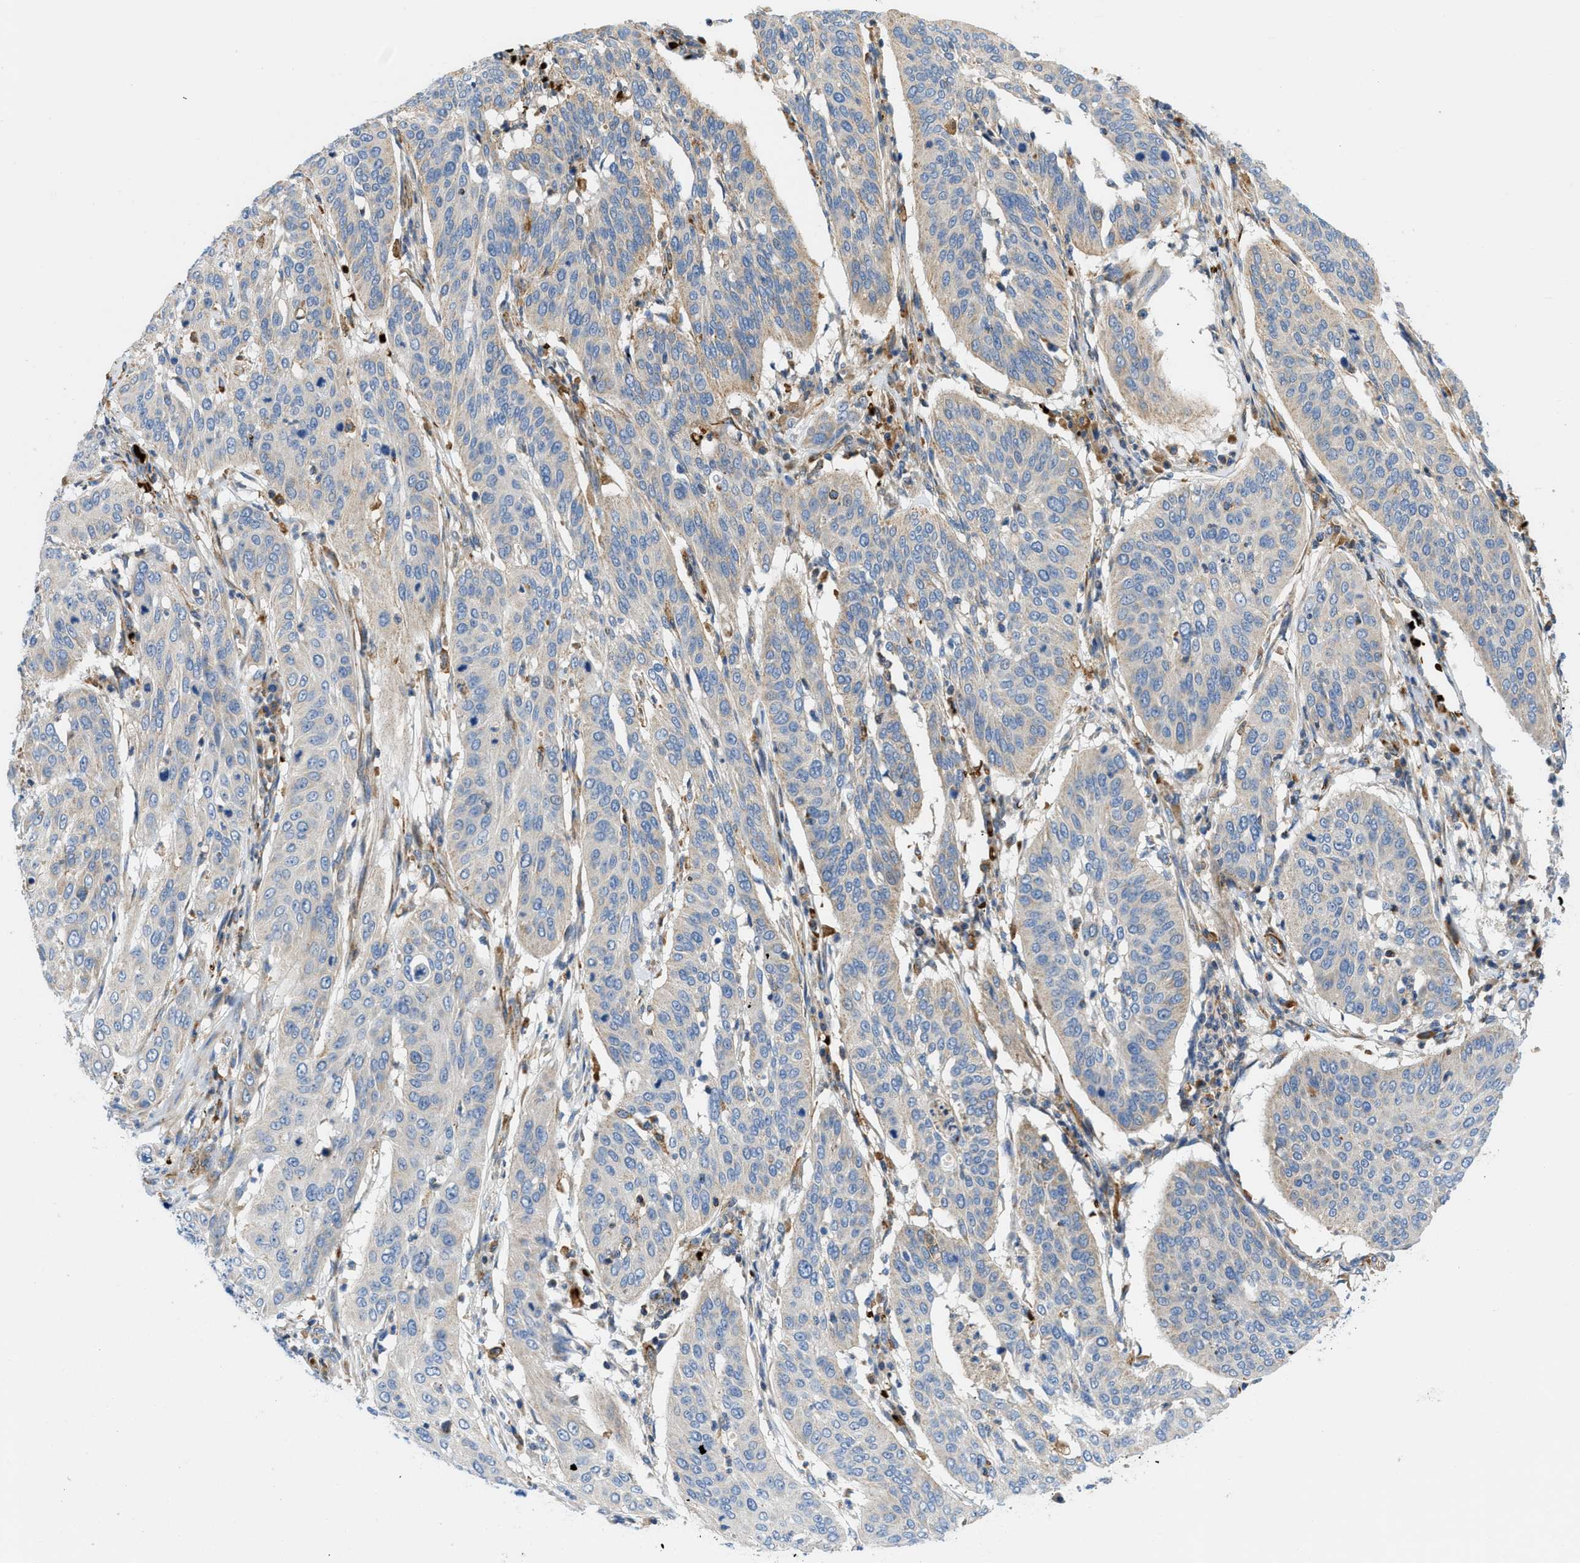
{"staining": {"intensity": "weak", "quantity": "<25%", "location": "cytoplasmic/membranous"}, "tissue": "cervical cancer", "cell_type": "Tumor cells", "image_type": "cancer", "snomed": [{"axis": "morphology", "description": "Normal tissue, NOS"}, {"axis": "morphology", "description": "Squamous cell carcinoma, NOS"}, {"axis": "topography", "description": "Cervix"}], "caption": "This is an immunohistochemistry (IHC) image of cervical cancer (squamous cell carcinoma). There is no staining in tumor cells.", "gene": "ZNF831", "patient": {"sex": "female", "age": 39}}